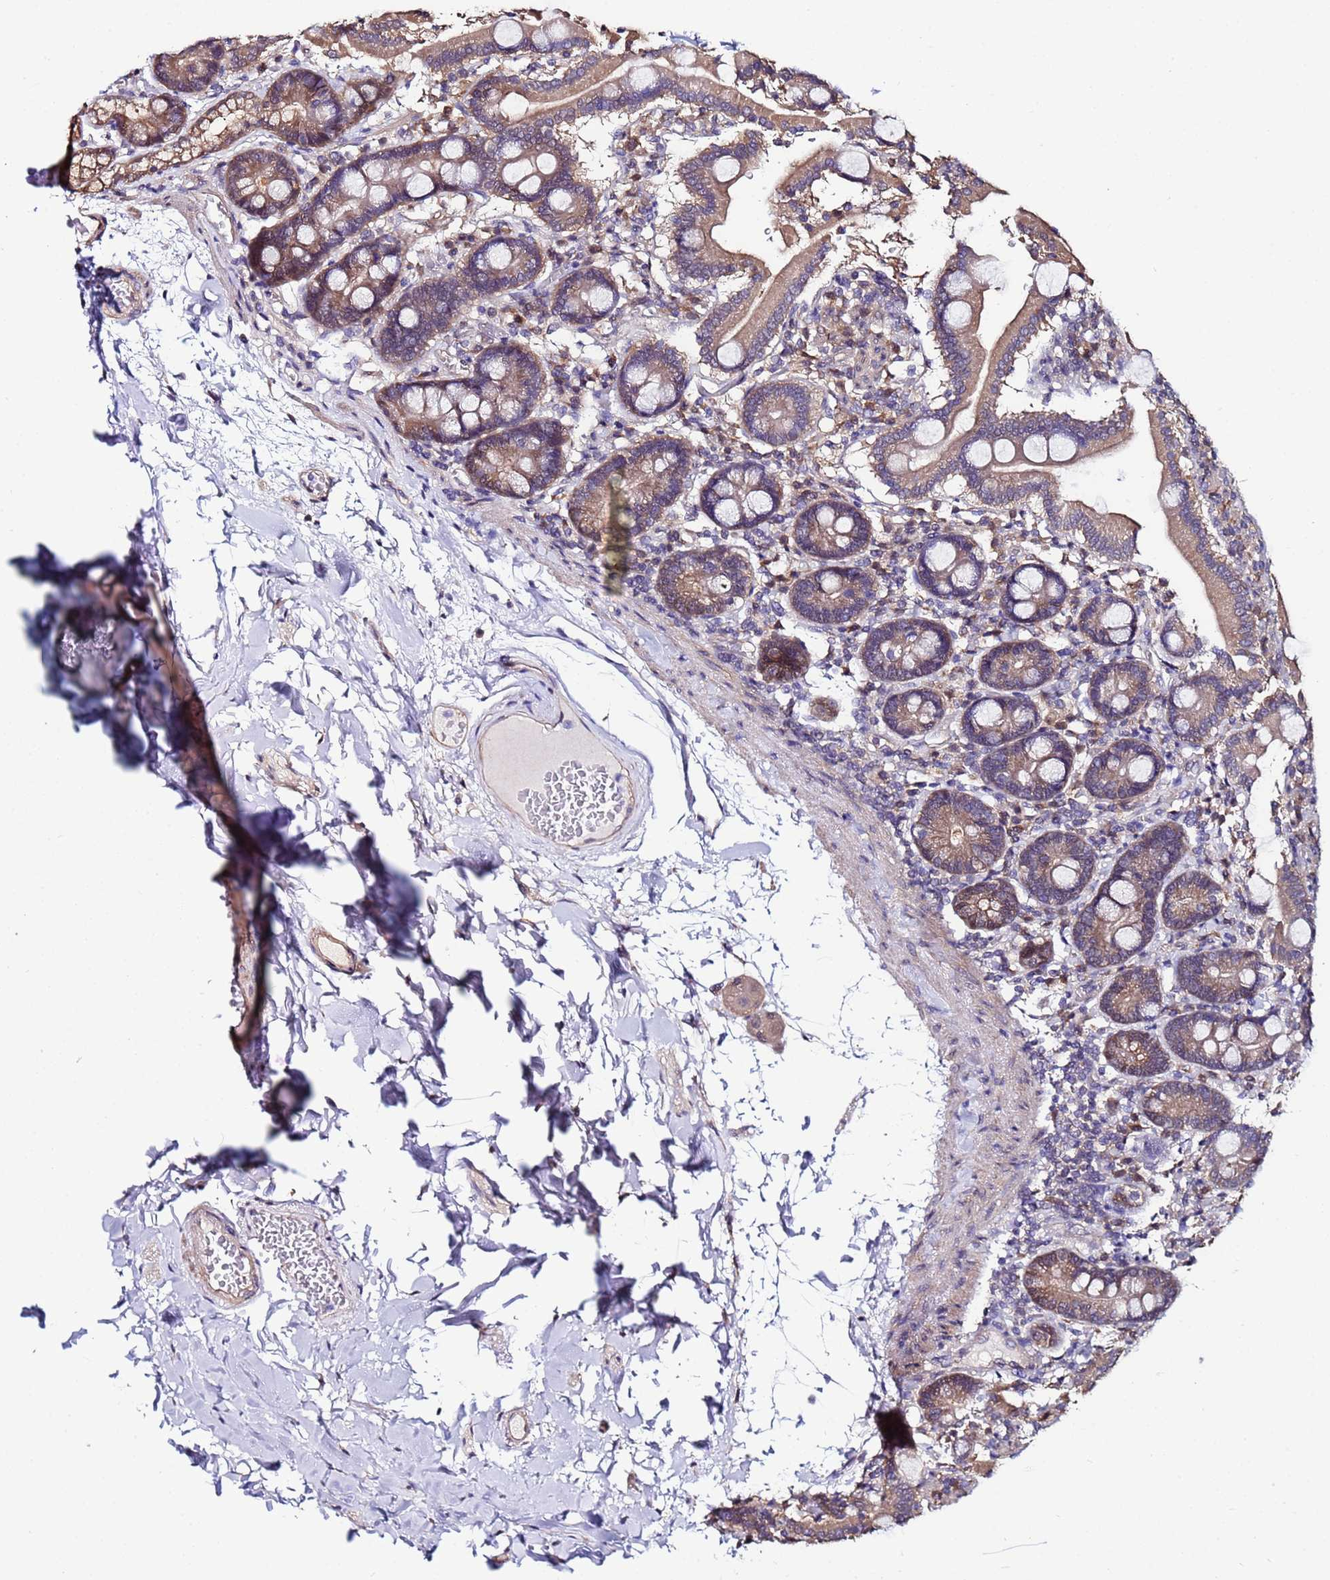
{"staining": {"intensity": "moderate", "quantity": ">75%", "location": "cytoplasmic/membranous"}, "tissue": "duodenum", "cell_type": "Glandular cells", "image_type": "normal", "snomed": [{"axis": "morphology", "description": "Normal tissue, NOS"}, {"axis": "topography", "description": "Duodenum"}], "caption": "Benign duodenum was stained to show a protein in brown. There is medium levels of moderate cytoplasmic/membranous expression in about >75% of glandular cells.", "gene": "NAXE", "patient": {"sex": "male", "age": 55}}